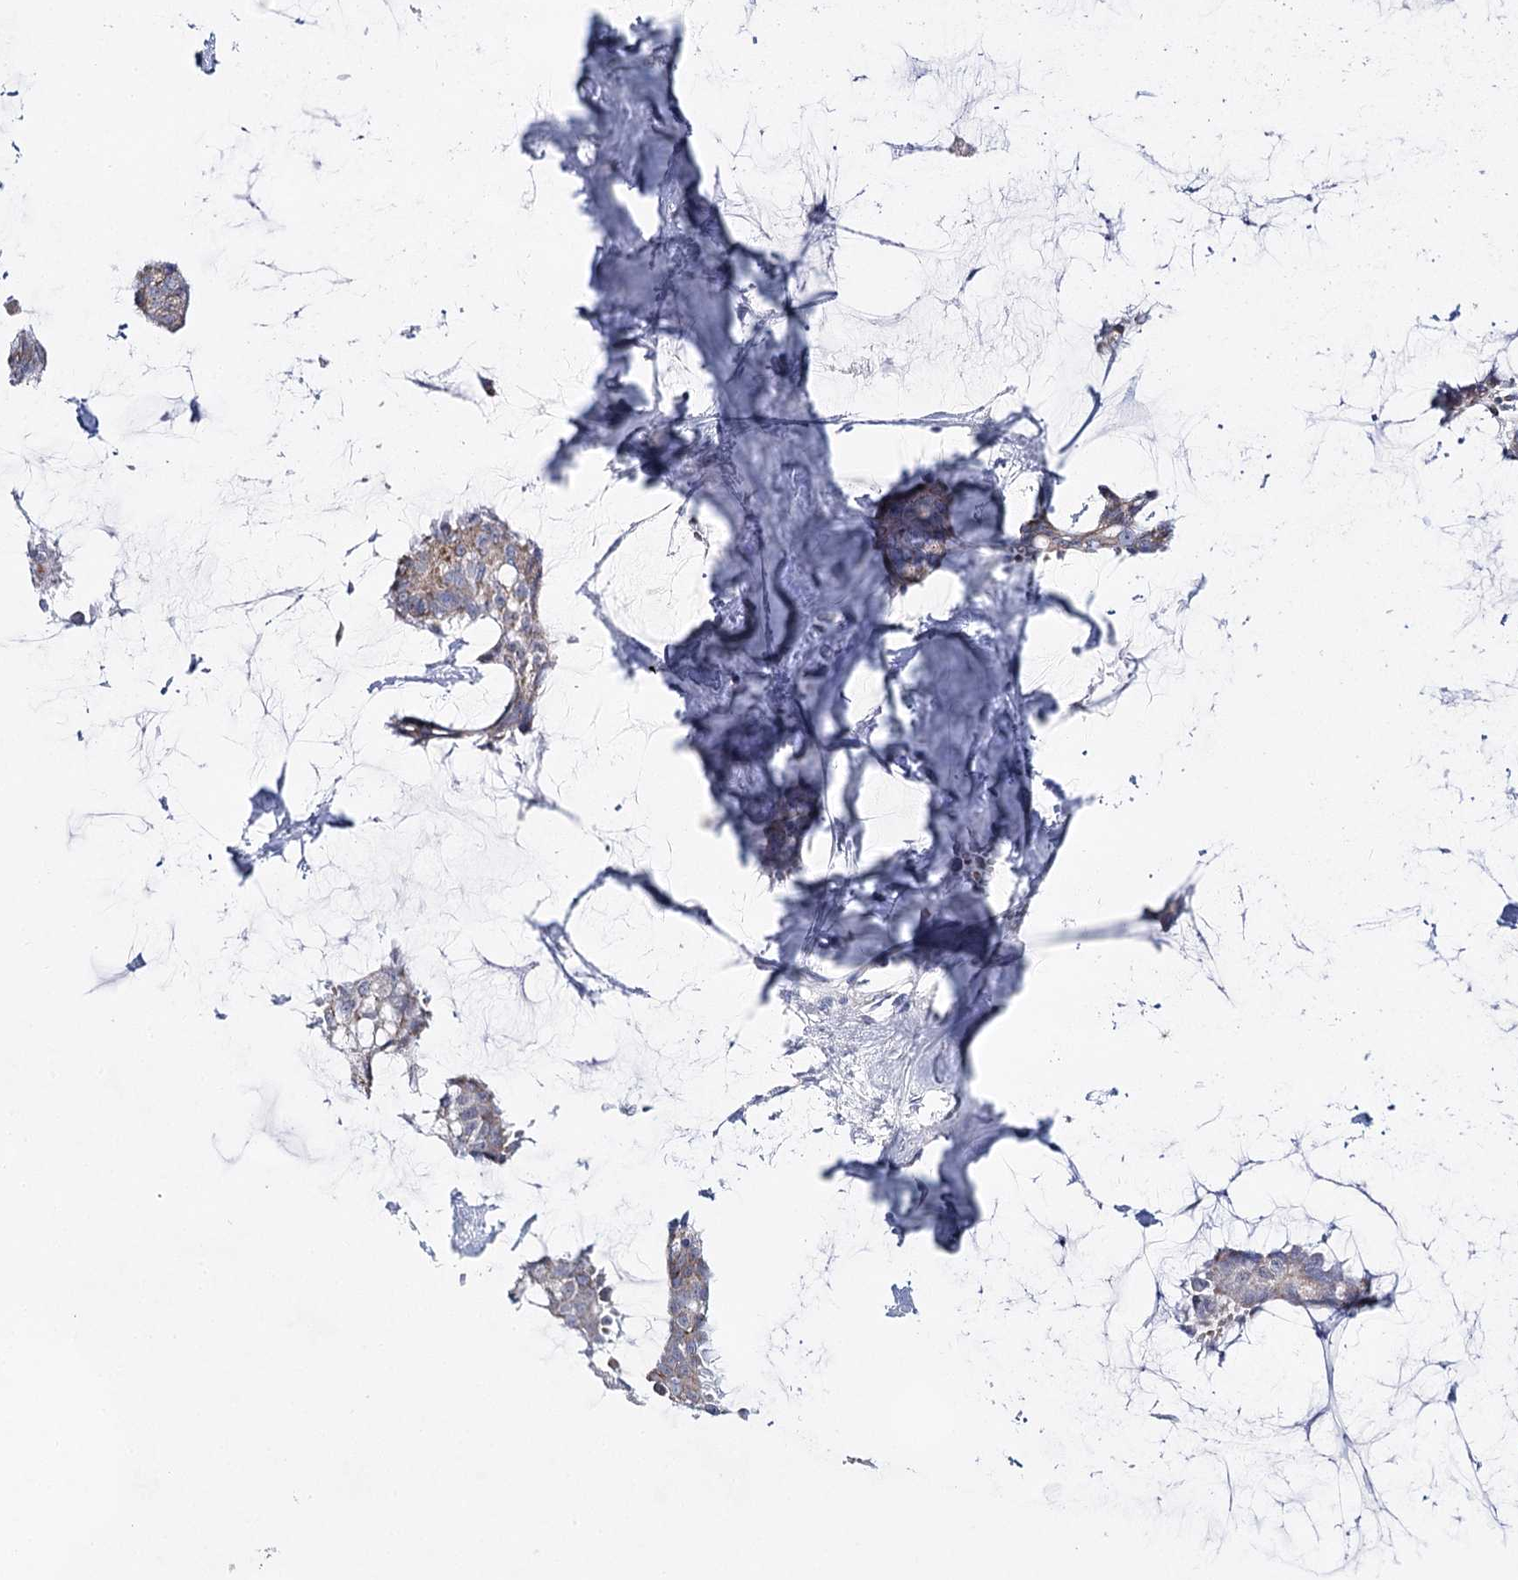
{"staining": {"intensity": "negative", "quantity": "none", "location": "none"}, "tissue": "breast cancer", "cell_type": "Tumor cells", "image_type": "cancer", "snomed": [{"axis": "morphology", "description": "Duct carcinoma"}, {"axis": "topography", "description": "Breast"}], "caption": "Invasive ductal carcinoma (breast) was stained to show a protein in brown. There is no significant positivity in tumor cells.", "gene": "BPHL", "patient": {"sex": "female", "age": 93}}